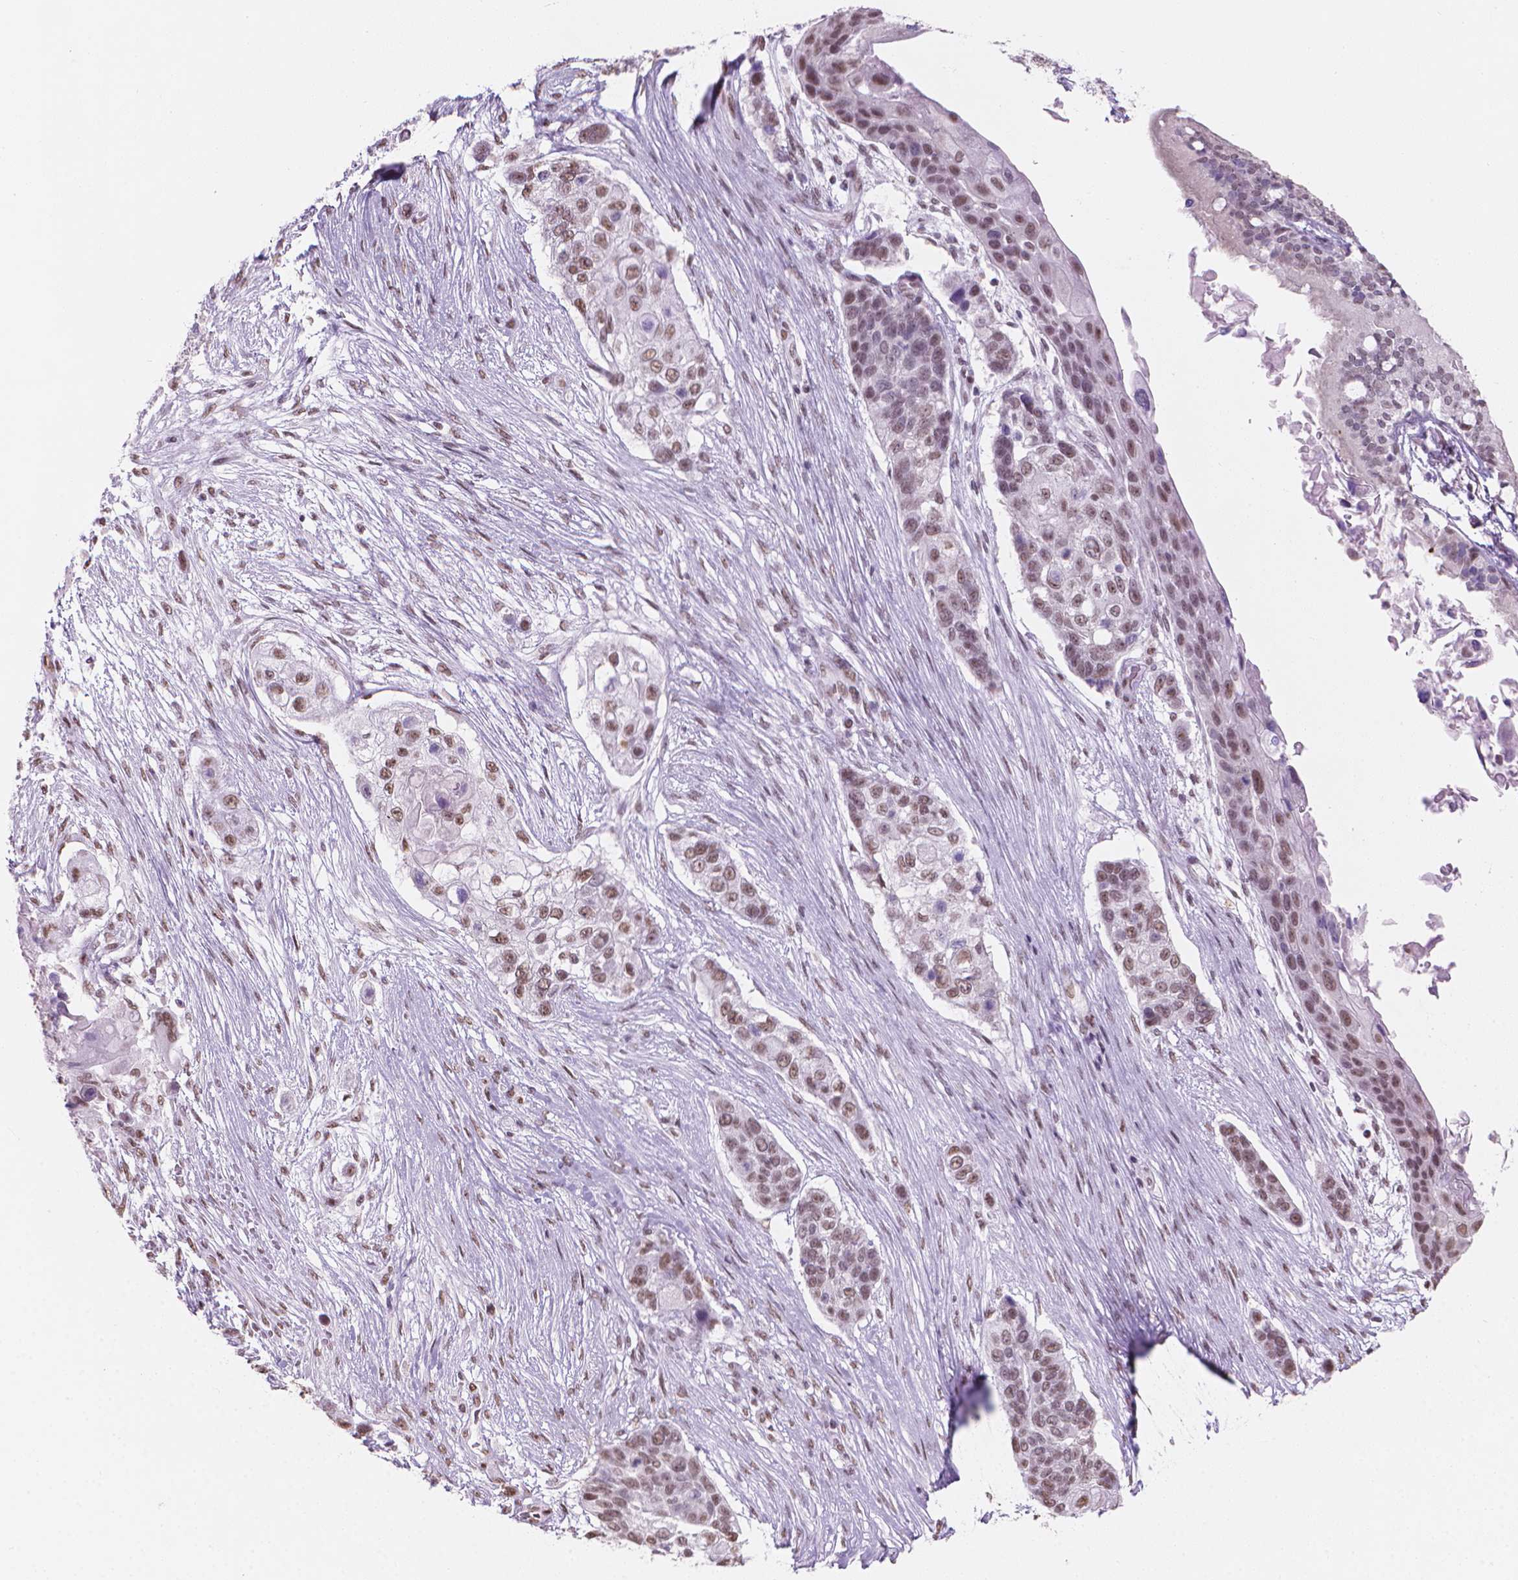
{"staining": {"intensity": "weak", "quantity": "25%-75%", "location": "nuclear"}, "tissue": "lung cancer", "cell_type": "Tumor cells", "image_type": "cancer", "snomed": [{"axis": "morphology", "description": "Squamous cell carcinoma, NOS"}, {"axis": "topography", "description": "Lung"}], "caption": "Tumor cells exhibit low levels of weak nuclear expression in approximately 25%-75% of cells in lung squamous cell carcinoma.", "gene": "PIAS2", "patient": {"sex": "male", "age": 69}}